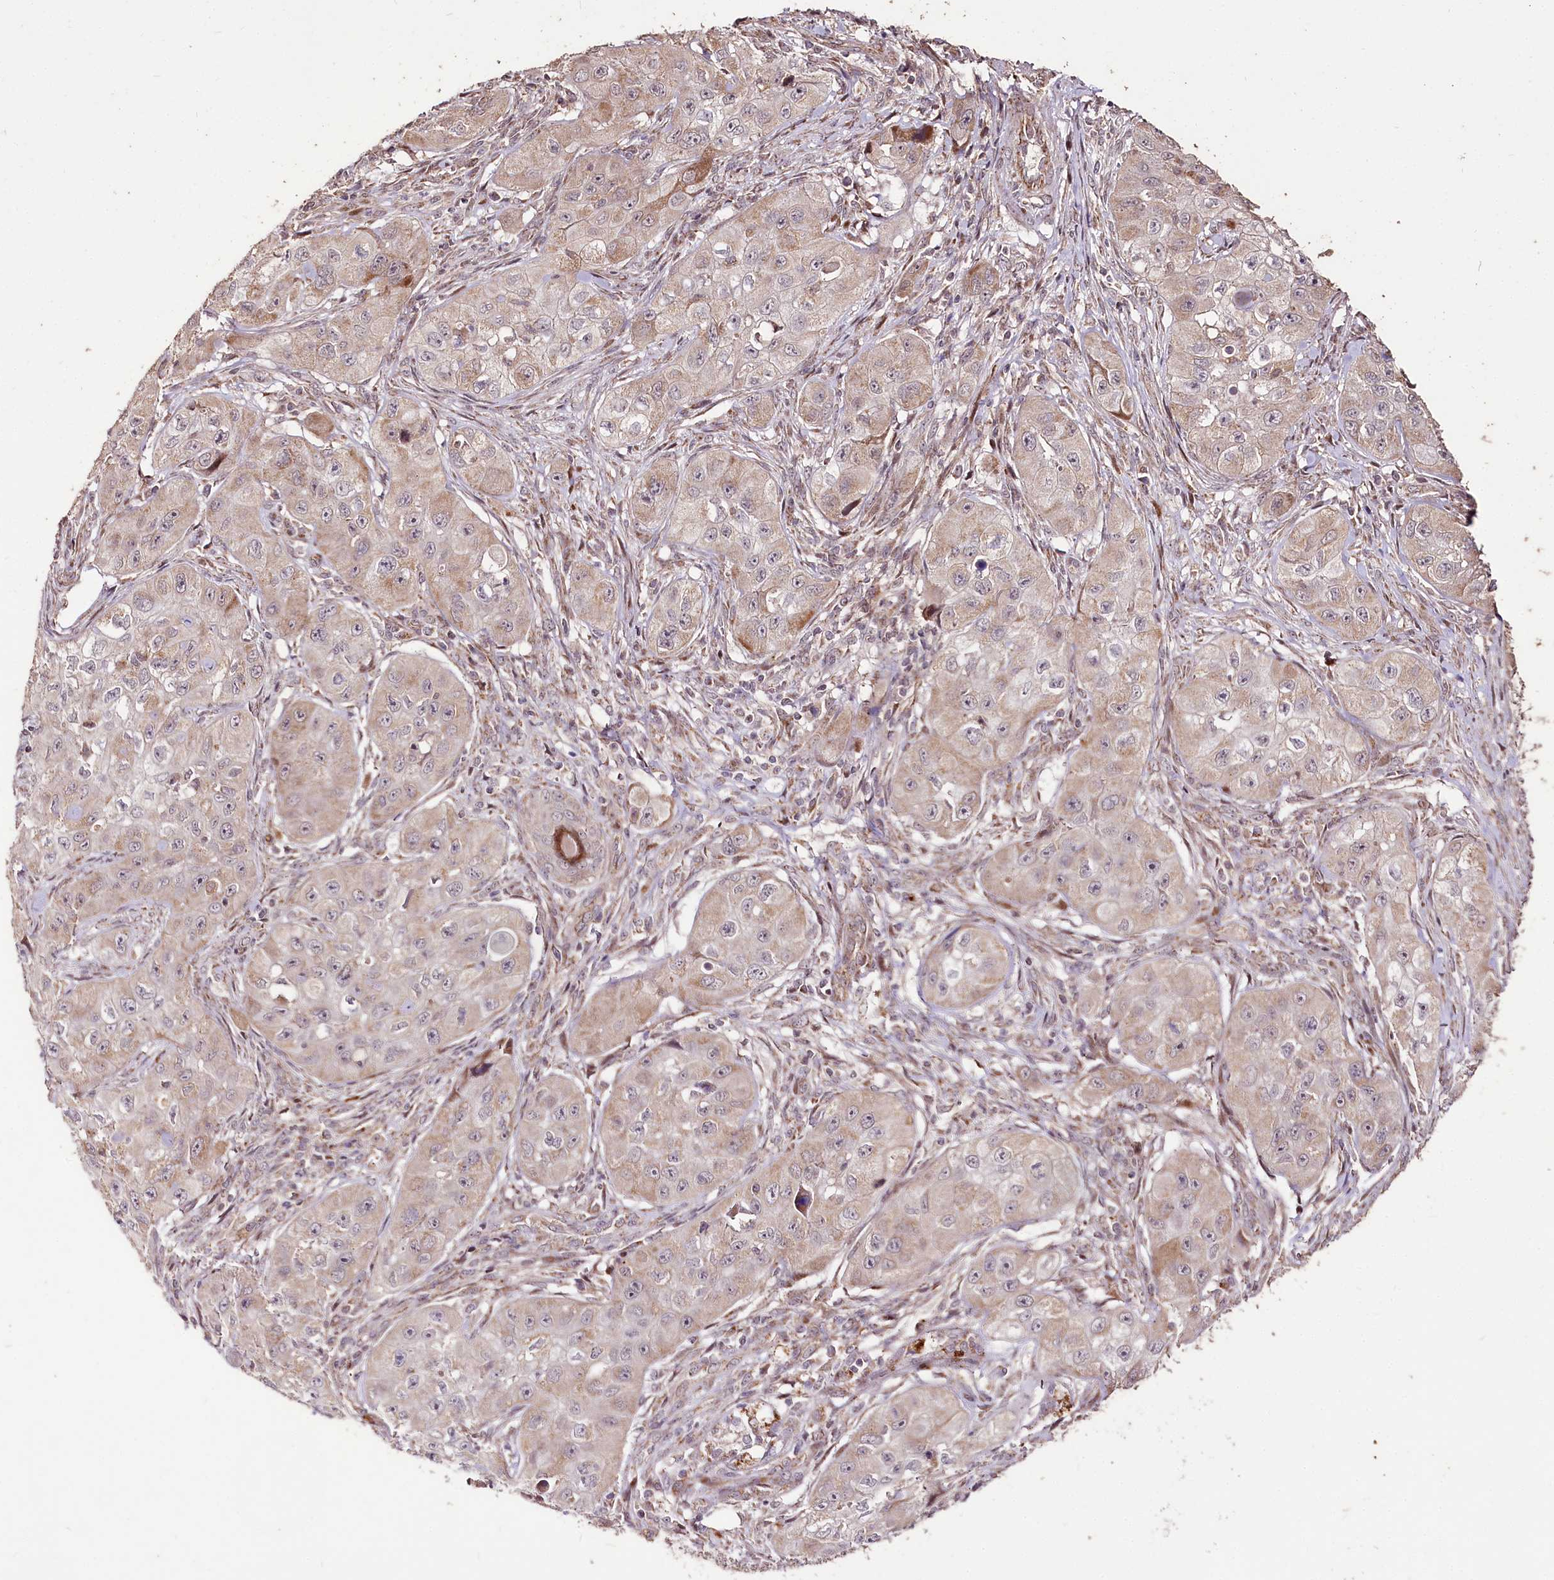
{"staining": {"intensity": "weak", "quantity": "<25%", "location": "cytoplasmic/membranous"}, "tissue": "skin cancer", "cell_type": "Tumor cells", "image_type": "cancer", "snomed": [{"axis": "morphology", "description": "Squamous cell carcinoma, NOS"}, {"axis": "topography", "description": "Skin"}, {"axis": "topography", "description": "Subcutis"}], "caption": "This is an IHC image of human squamous cell carcinoma (skin). There is no positivity in tumor cells.", "gene": "CARD19", "patient": {"sex": "male", "age": 73}}